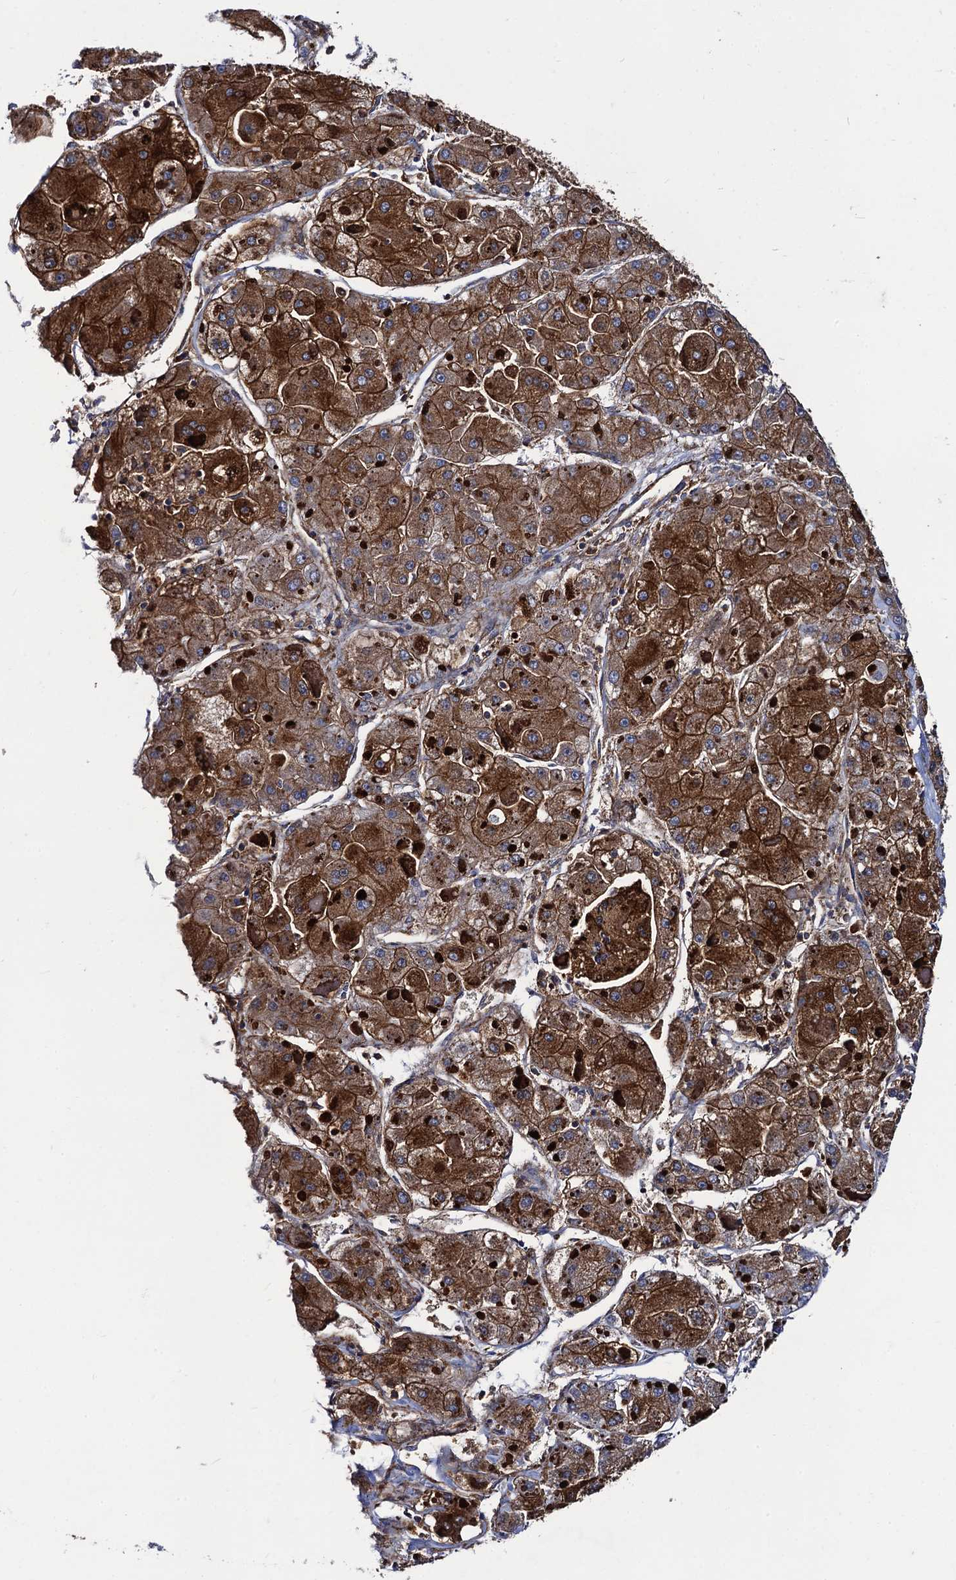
{"staining": {"intensity": "strong", "quantity": ">75%", "location": "cytoplasmic/membranous"}, "tissue": "liver cancer", "cell_type": "Tumor cells", "image_type": "cancer", "snomed": [{"axis": "morphology", "description": "Carcinoma, Hepatocellular, NOS"}, {"axis": "topography", "description": "Liver"}], "caption": "Immunohistochemistry micrograph of neoplastic tissue: liver hepatocellular carcinoma stained using IHC shows high levels of strong protein expression localized specifically in the cytoplasmic/membranous of tumor cells, appearing as a cytoplasmic/membranous brown color.", "gene": "DYDC1", "patient": {"sex": "female", "age": 73}}